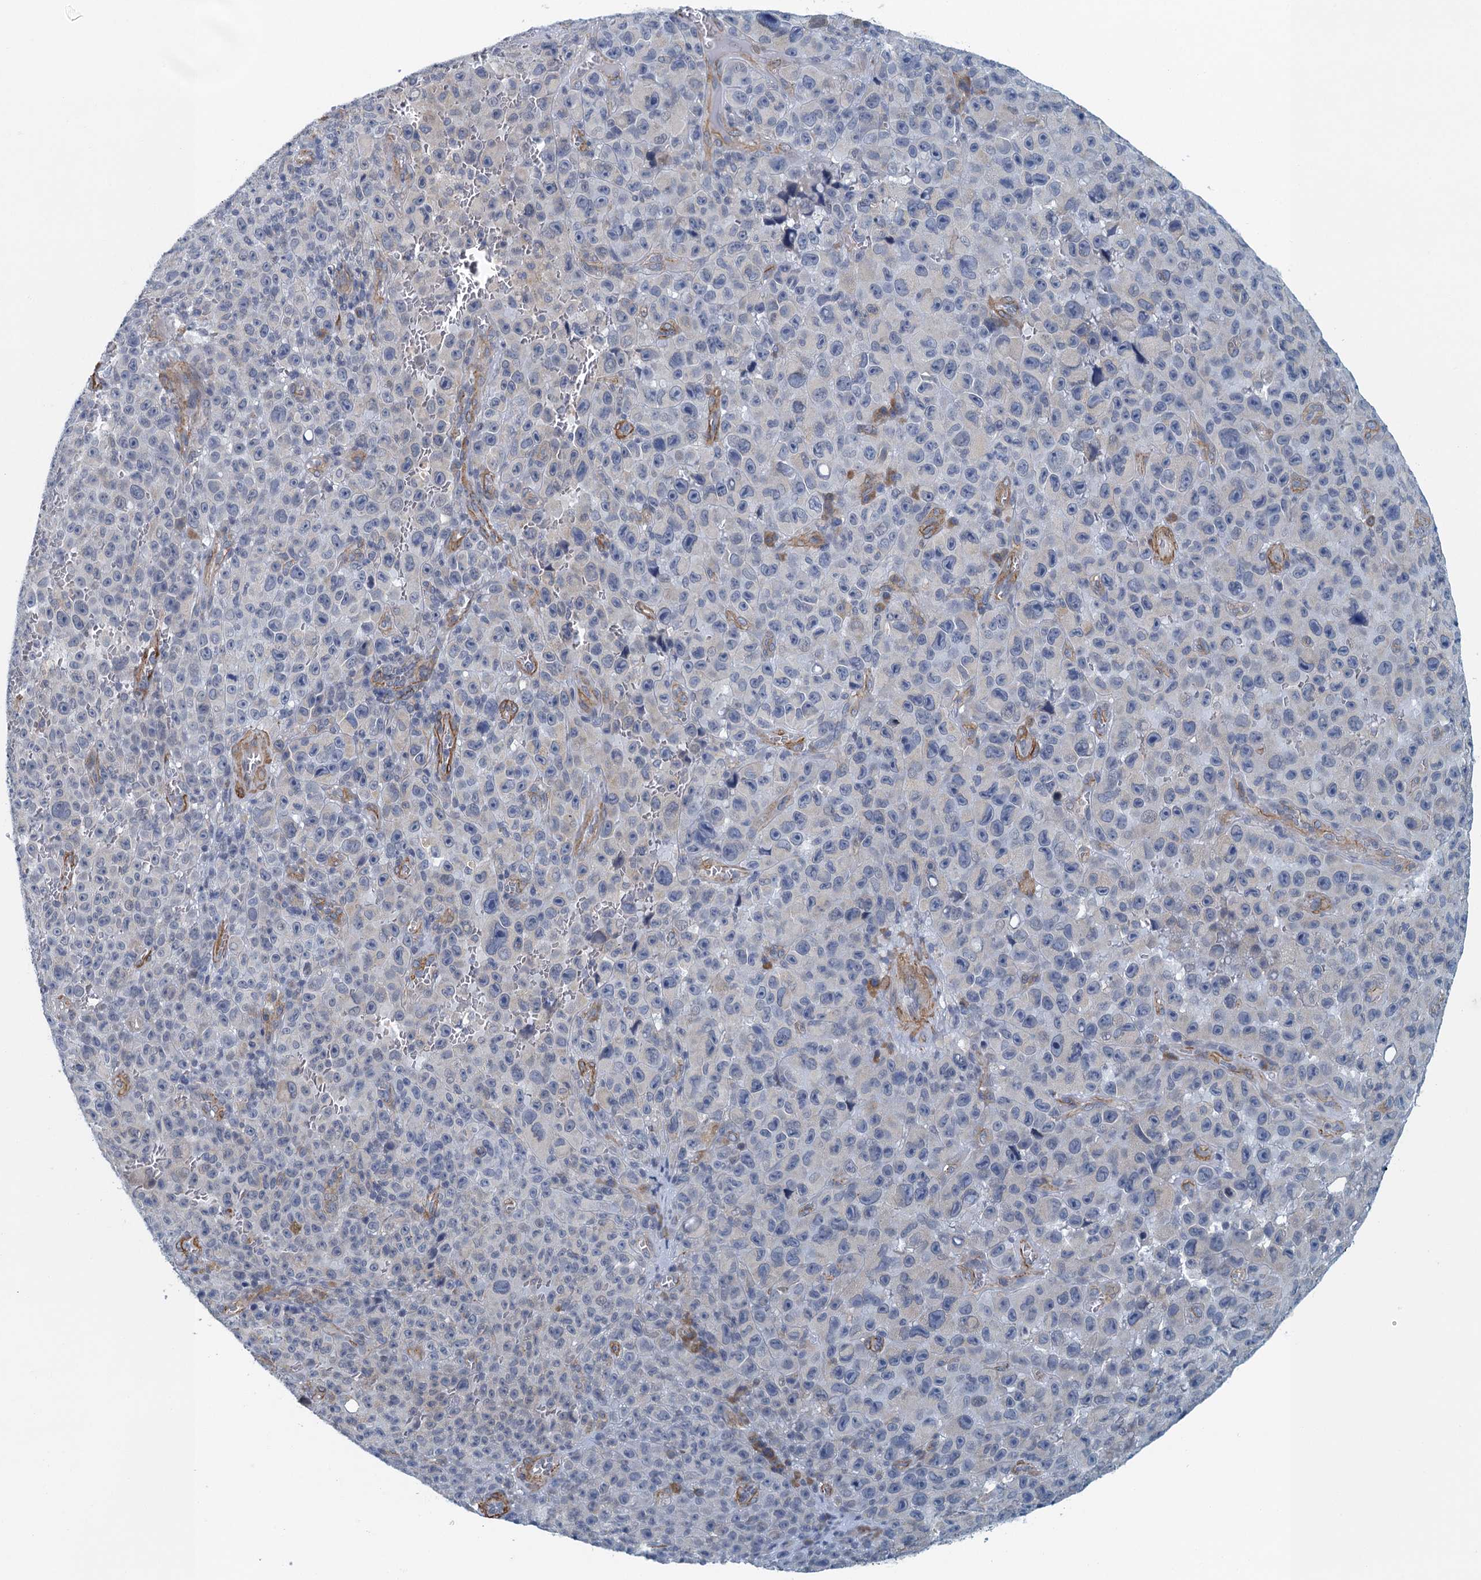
{"staining": {"intensity": "negative", "quantity": "none", "location": "none"}, "tissue": "melanoma", "cell_type": "Tumor cells", "image_type": "cancer", "snomed": [{"axis": "morphology", "description": "Malignant melanoma, NOS"}, {"axis": "topography", "description": "Skin"}], "caption": "An image of human melanoma is negative for staining in tumor cells.", "gene": "ALG2", "patient": {"sex": "female", "age": 82}}